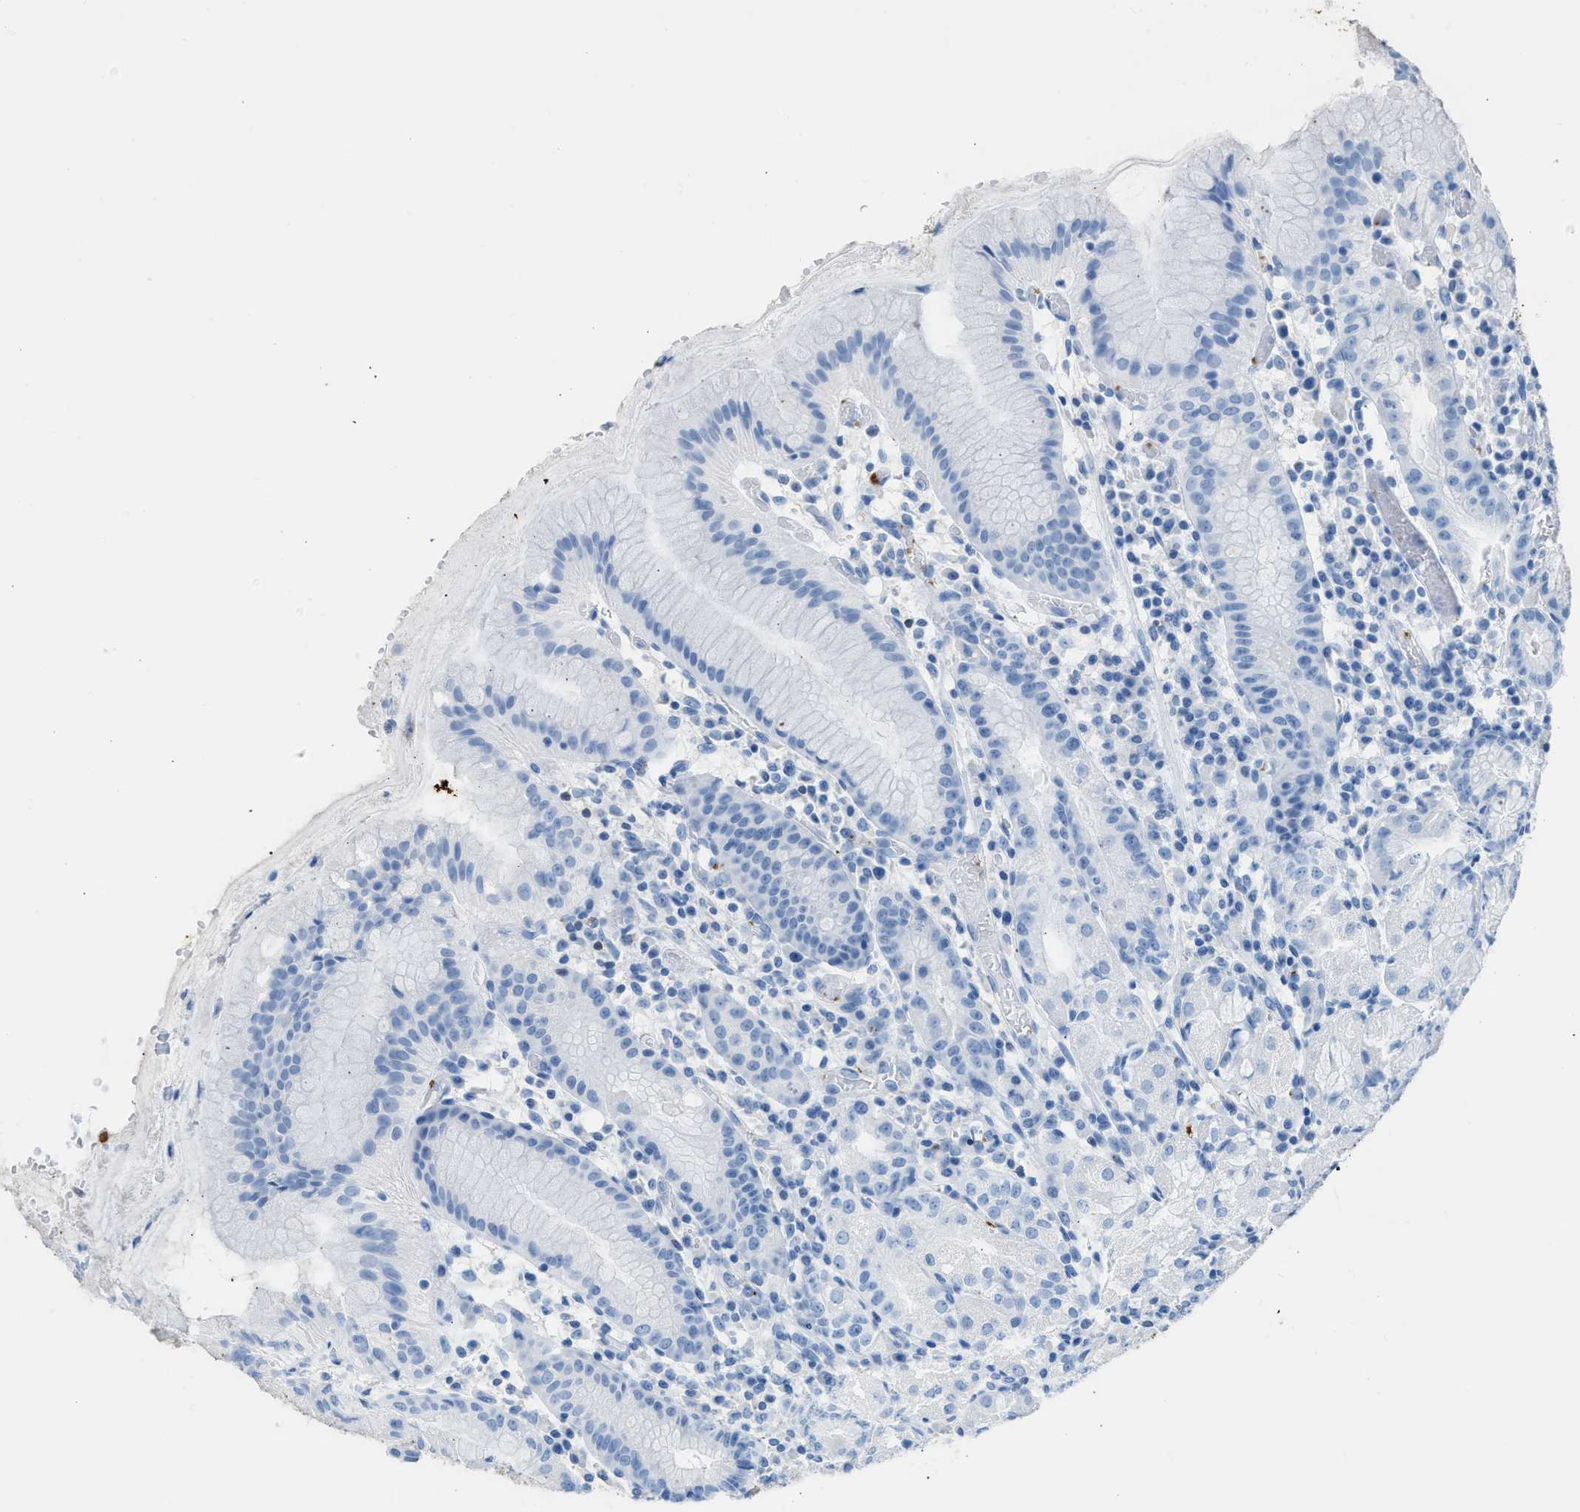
{"staining": {"intensity": "negative", "quantity": "none", "location": "none"}, "tissue": "stomach", "cell_type": "Glandular cells", "image_type": "normal", "snomed": [{"axis": "morphology", "description": "Normal tissue, NOS"}, {"axis": "topography", "description": "Stomach"}, {"axis": "topography", "description": "Stomach, lower"}], "caption": "Immunohistochemistry micrograph of normal stomach: human stomach stained with DAB (3,3'-diaminobenzidine) demonstrates no significant protein expression in glandular cells. Brightfield microscopy of immunohistochemistry (IHC) stained with DAB (3,3'-diaminobenzidine) (brown) and hematoxylin (blue), captured at high magnification.", "gene": "FAIM2", "patient": {"sex": "female", "age": 75}}